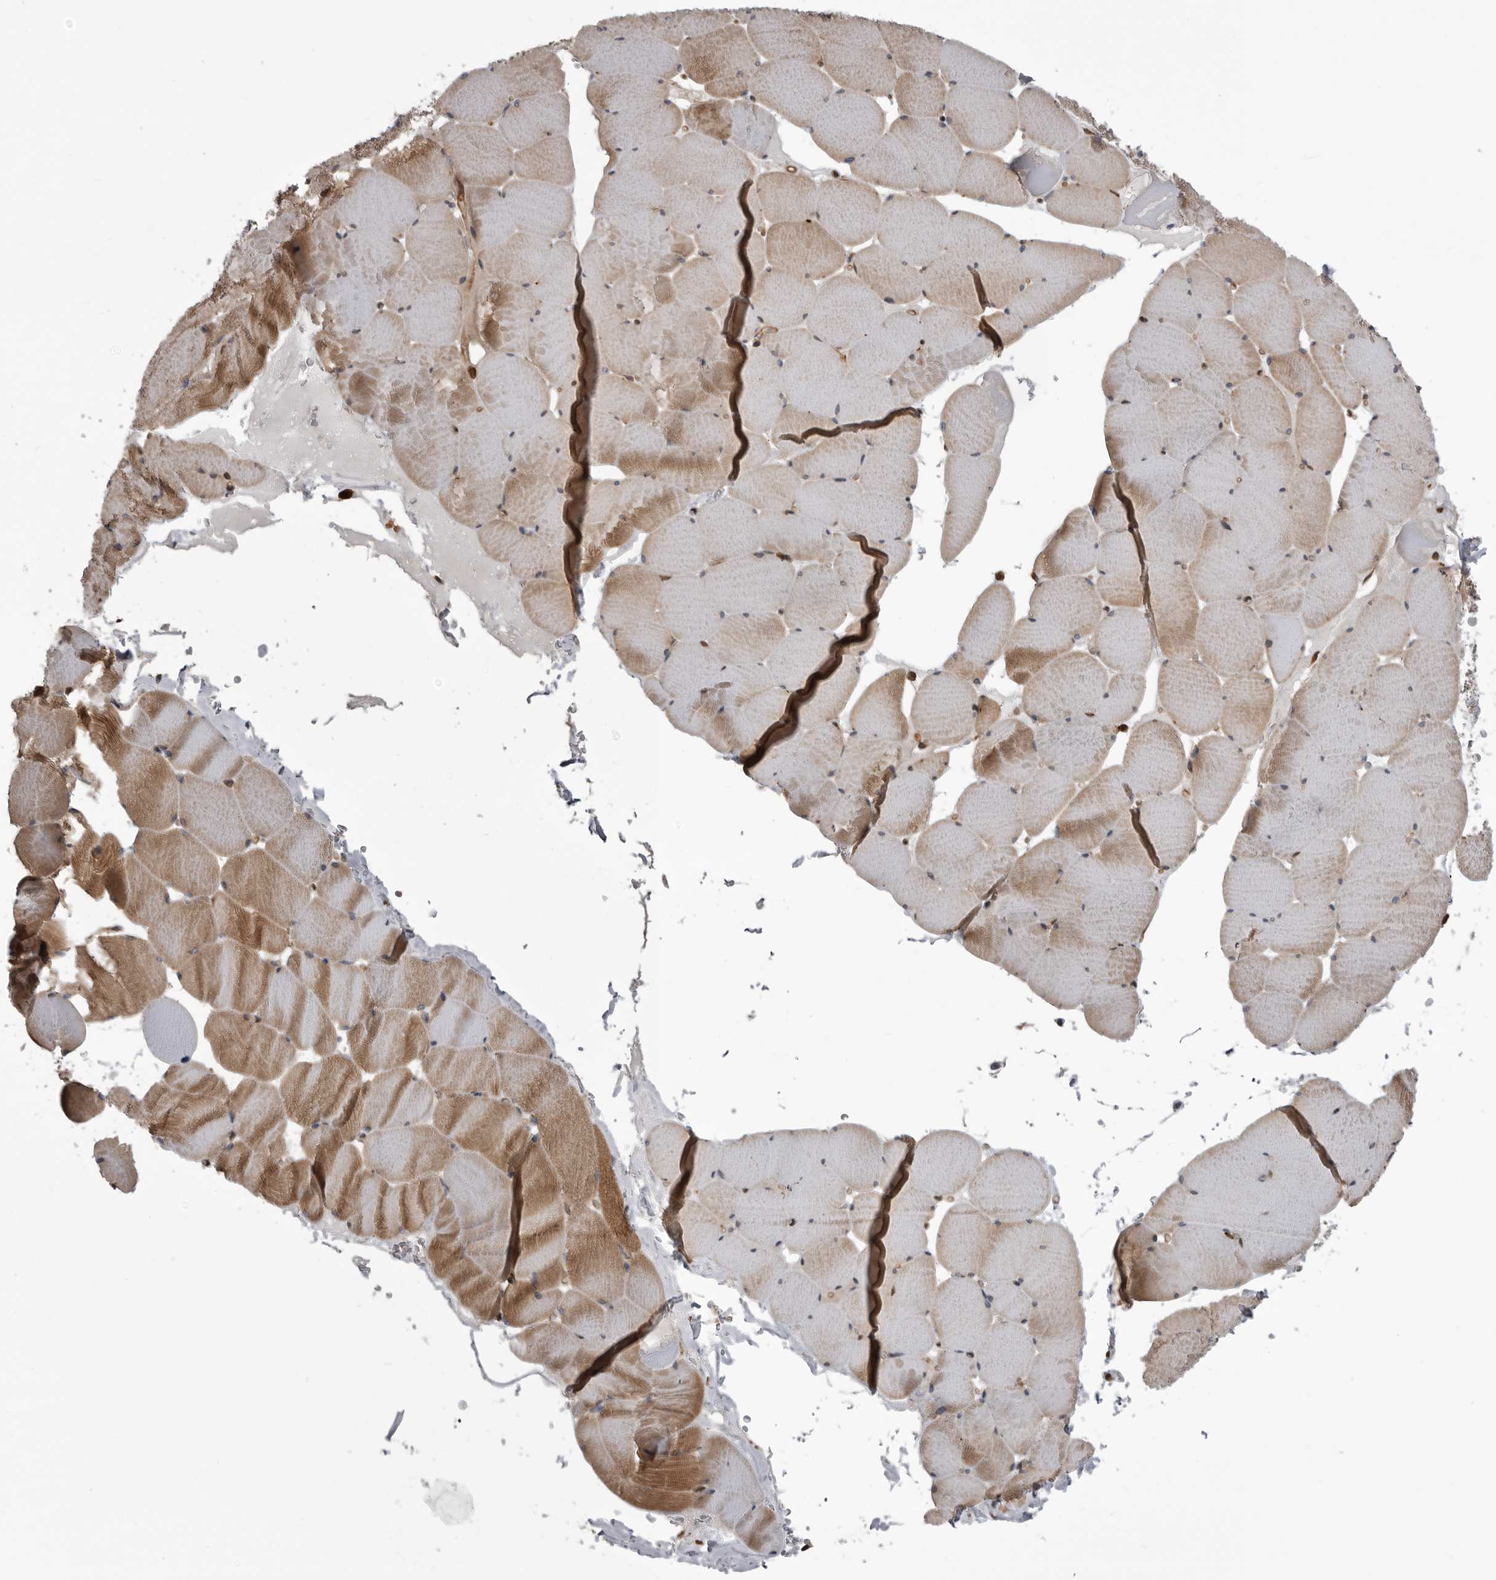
{"staining": {"intensity": "moderate", "quantity": ">75%", "location": "cytoplasmic/membranous"}, "tissue": "skeletal muscle", "cell_type": "Myocytes", "image_type": "normal", "snomed": [{"axis": "morphology", "description": "Normal tissue, NOS"}, {"axis": "topography", "description": "Skeletal muscle"}], "caption": "Normal skeletal muscle reveals moderate cytoplasmic/membranous positivity in about >75% of myocytes, visualized by immunohistochemistry.", "gene": "RAB3GAP2", "patient": {"sex": "male", "age": 62}}